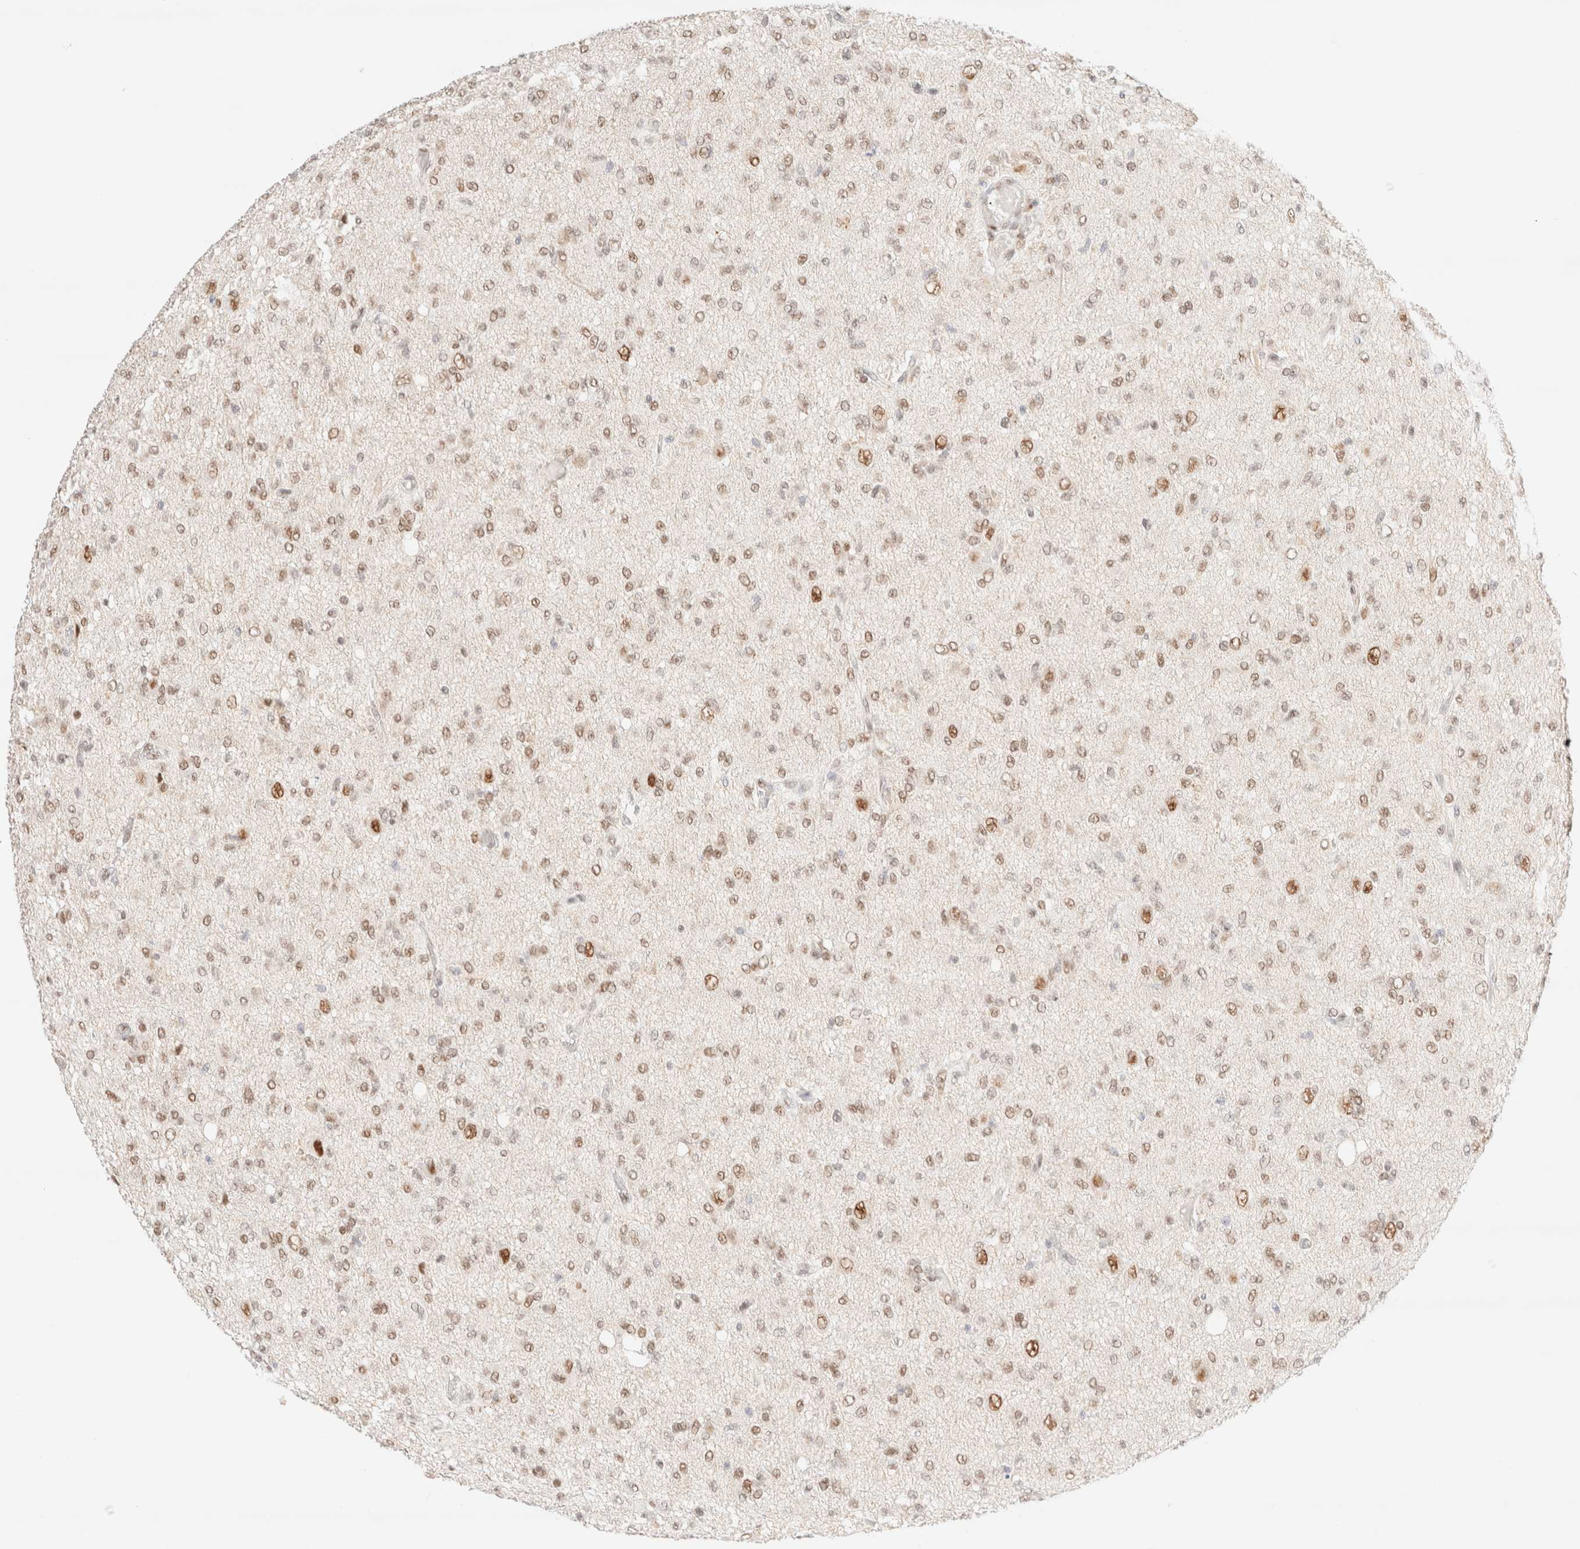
{"staining": {"intensity": "weak", "quantity": ">75%", "location": "nuclear"}, "tissue": "glioma", "cell_type": "Tumor cells", "image_type": "cancer", "snomed": [{"axis": "morphology", "description": "Glioma, malignant, High grade"}, {"axis": "topography", "description": "Brain"}], "caption": "Tumor cells exhibit low levels of weak nuclear positivity in approximately >75% of cells in high-grade glioma (malignant).", "gene": "CIC", "patient": {"sex": "female", "age": 59}}